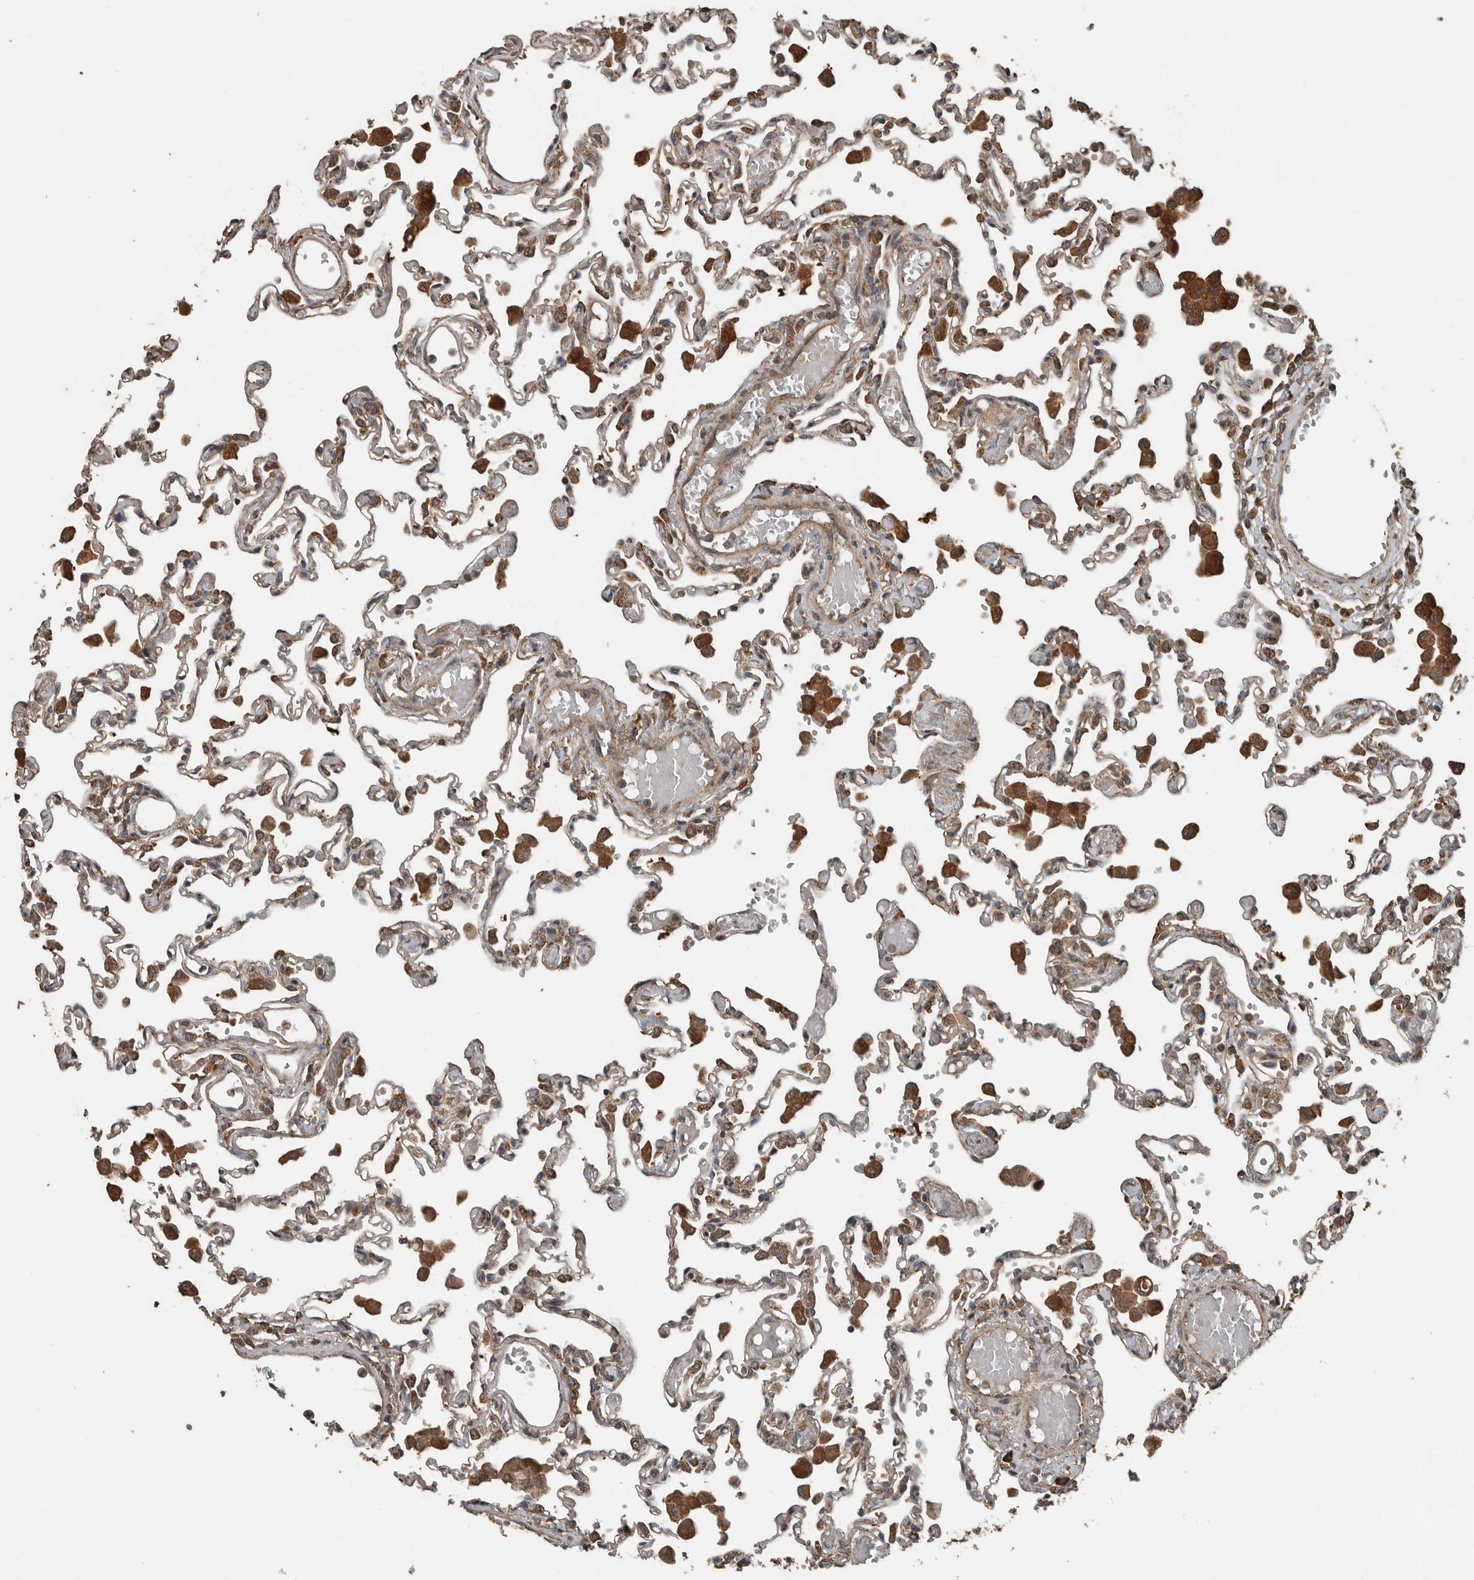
{"staining": {"intensity": "moderate", "quantity": "25%-75%", "location": "cytoplasmic/membranous"}, "tissue": "lung", "cell_type": "Alveolar cells", "image_type": "normal", "snomed": [{"axis": "morphology", "description": "Normal tissue, NOS"}, {"axis": "topography", "description": "Bronchus"}, {"axis": "topography", "description": "Lung"}], "caption": "Lung stained with a brown dye exhibits moderate cytoplasmic/membranous positive positivity in approximately 25%-75% of alveolar cells.", "gene": "RNF207", "patient": {"sex": "female", "age": 49}}